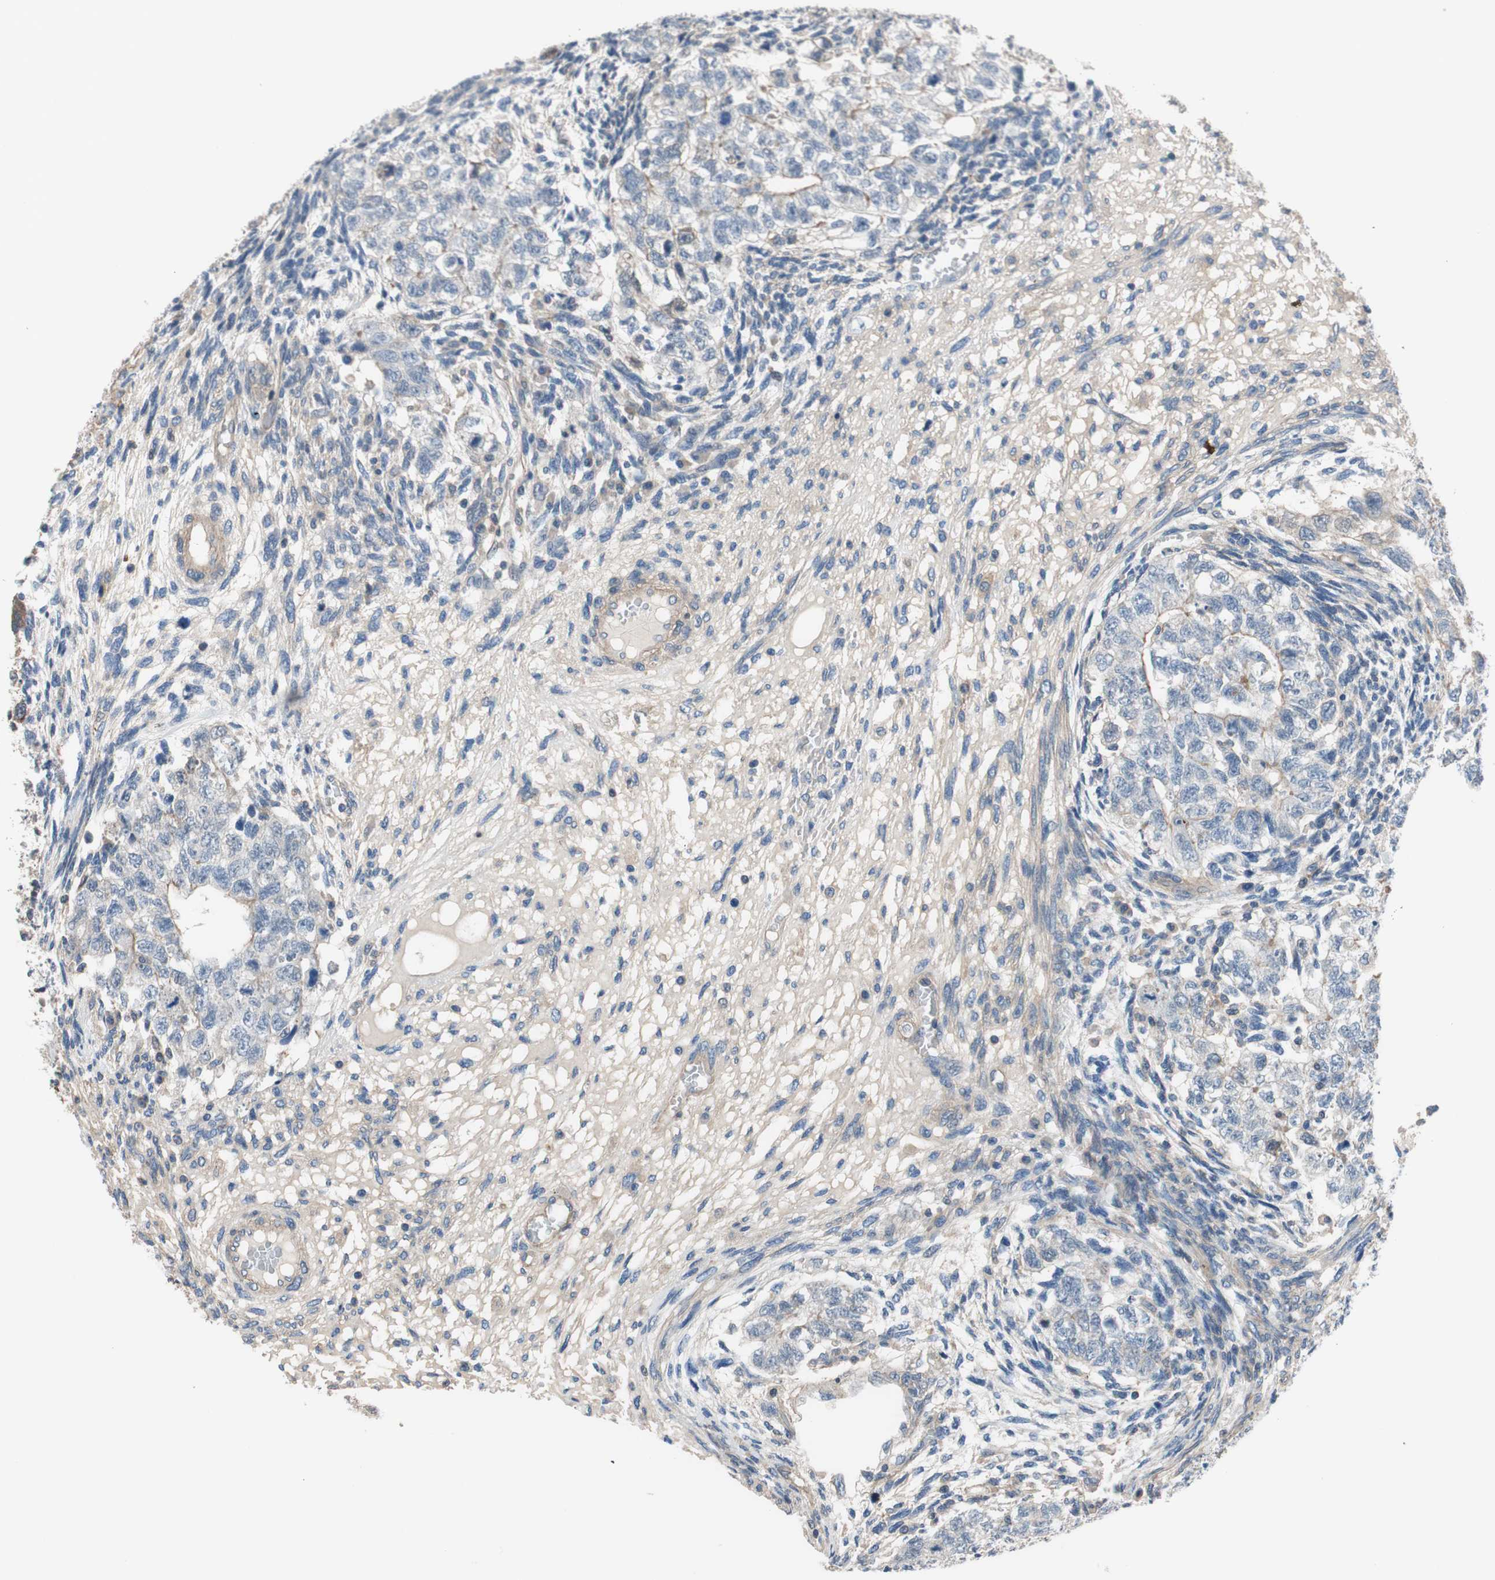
{"staining": {"intensity": "weak", "quantity": "<25%", "location": "cytoplasmic/membranous"}, "tissue": "testis cancer", "cell_type": "Tumor cells", "image_type": "cancer", "snomed": [{"axis": "morphology", "description": "Normal tissue, NOS"}, {"axis": "morphology", "description": "Carcinoma, Embryonal, NOS"}, {"axis": "topography", "description": "Testis"}], "caption": "IHC image of neoplastic tissue: embryonal carcinoma (testis) stained with DAB (3,3'-diaminobenzidine) displays no significant protein staining in tumor cells.", "gene": "CALML3", "patient": {"sex": "male", "age": 36}}